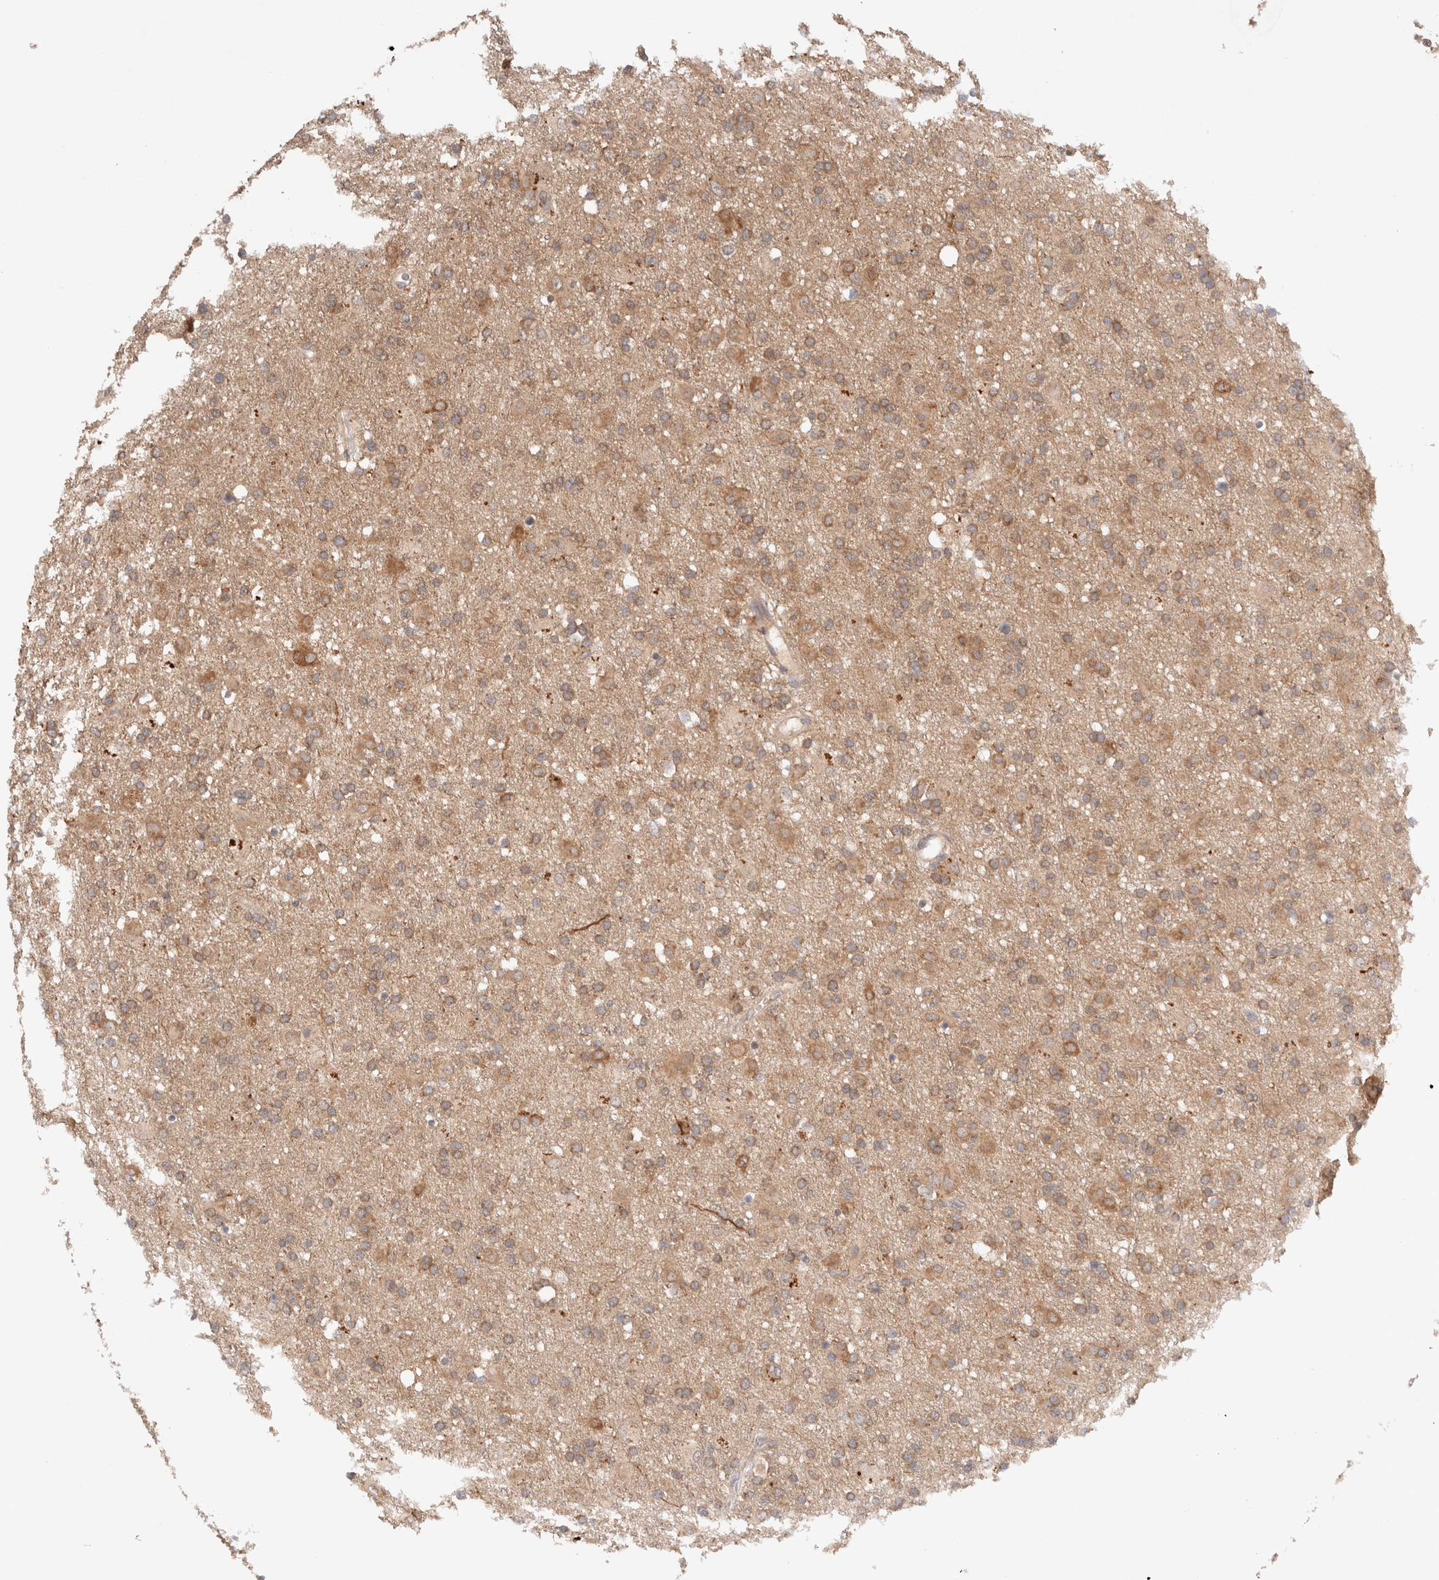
{"staining": {"intensity": "moderate", "quantity": ">75%", "location": "cytoplasmic/membranous"}, "tissue": "glioma", "cell_type": "Tumor cells", "image_type": "cancer", "snomed": [{"axis": "morphology", "description": "Glioma, malignant, Low grade"}, {"axis": "topography", "description": "Brain"}], "caption": "Protein staining by immunohistochemistry reveals moderate cytoplasmic/membranous expression in approximately >75% of tumor cells in glioma.", "gene": "KLHL20", "patient": {"sex": "male", "age": 65}}